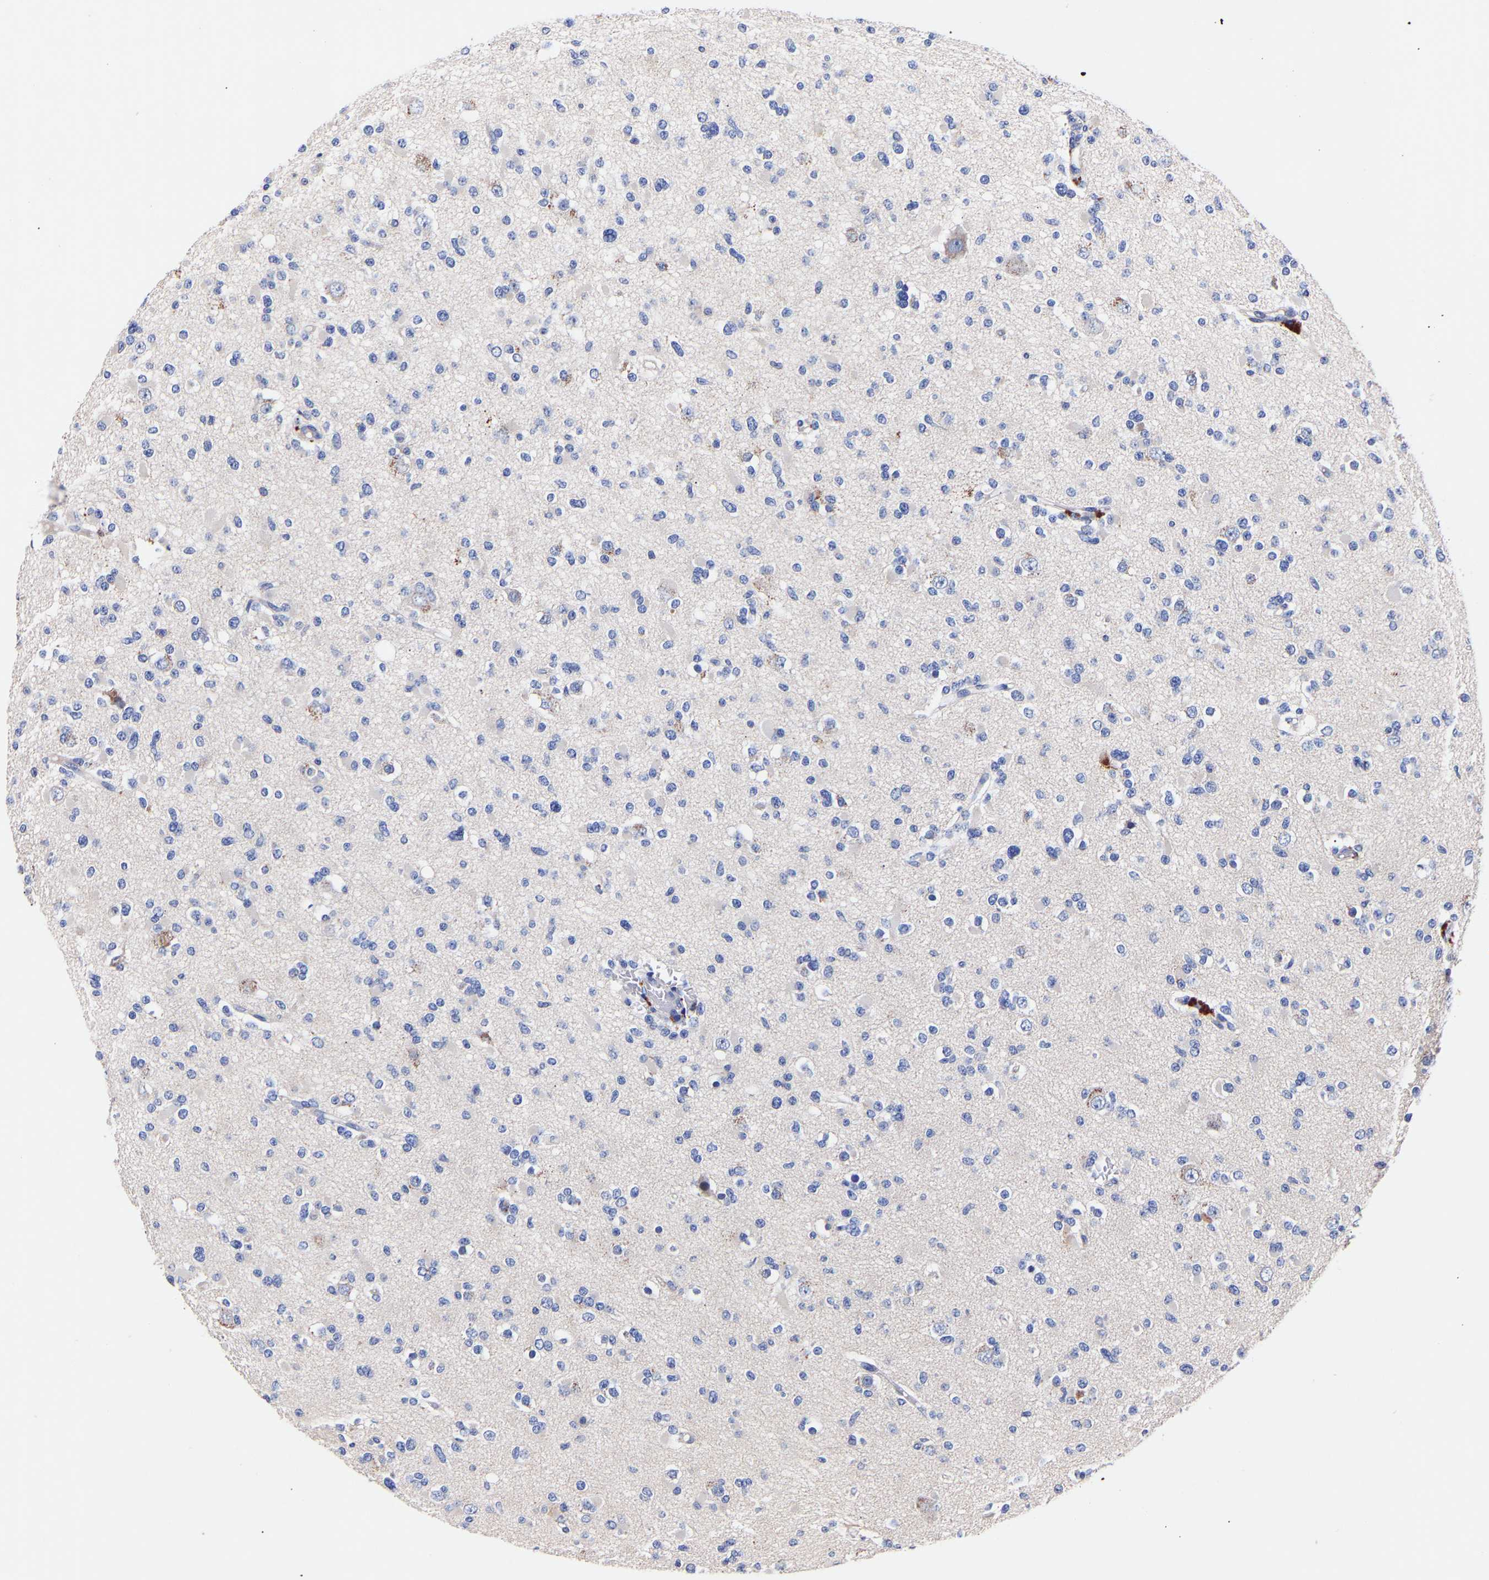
{"staining": {"intensity": "negative", "quantity": "none", "location": "none"}, "tissue": "glioma", "cell_type": "Tumor cells", "image_type": "cancer", "snomed": [{"axis": "morphology", "description": "Glioma, malignant, Low grade"}, {"axis": "topography", "description": "Brain"}], "caption": "Immunohistochemistry (IHC) of human glioma demonstrates no expression in tumor cells.", "gene": "SEM1", "patient": {"sex": "female", "age": 22}}